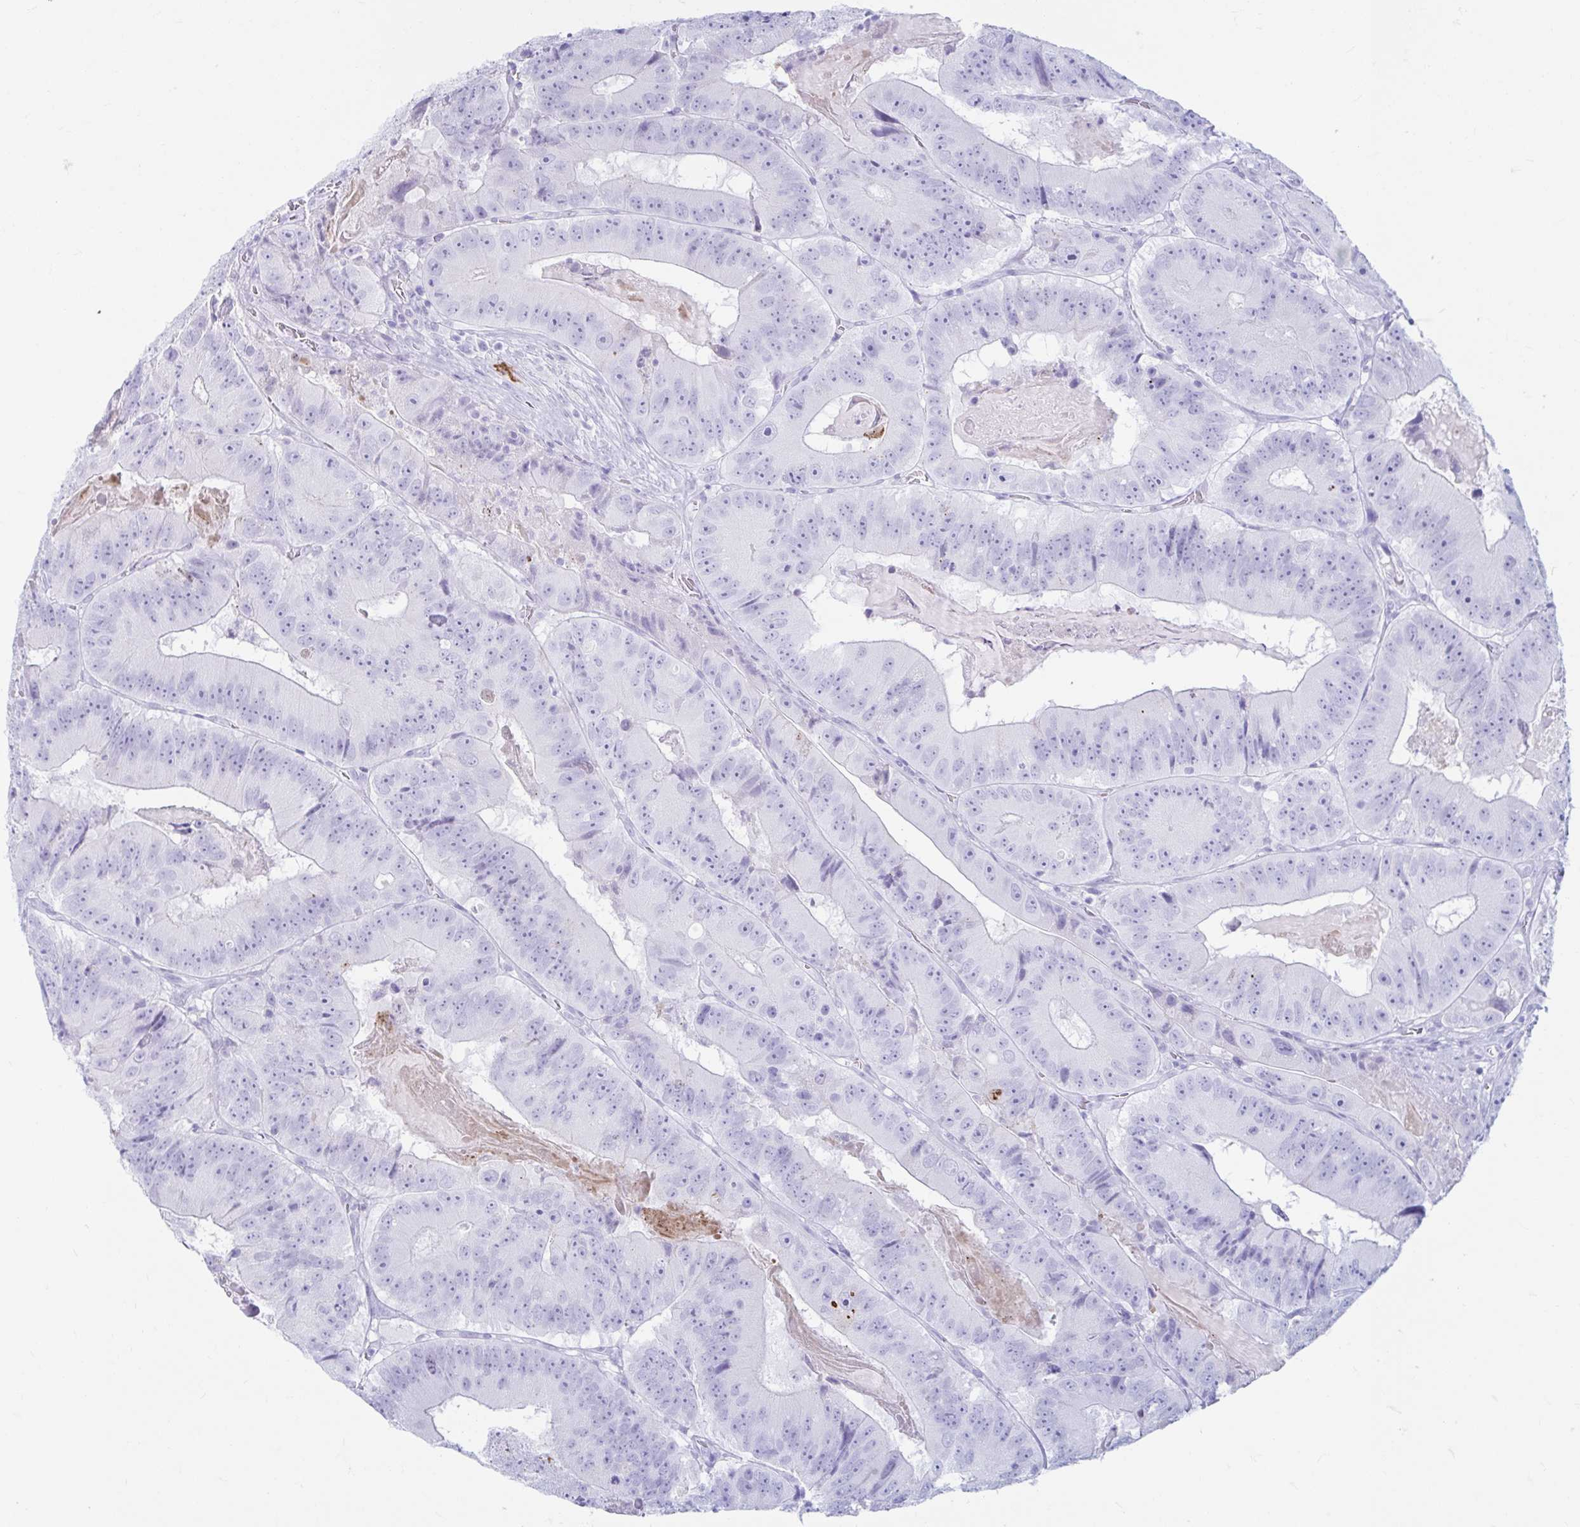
{"staining": {"intensity": "negative", "quantity": "none", "location": "none"}, "tissue": "colorectal cancer", "cell_type": "Tumor cells", "image_type": "cancer", "snomed": [{"axis": "morphology", "description": "Adenocarcinoma, NOS"}, {"axis": "topography", "description": "Colon"}], "caption": "Tumor cells are negative for brown protein staining in adenocarcinoma (colorectal).", "gene": "ERICH6", "patient": {"sex": "female", "age": 86}}